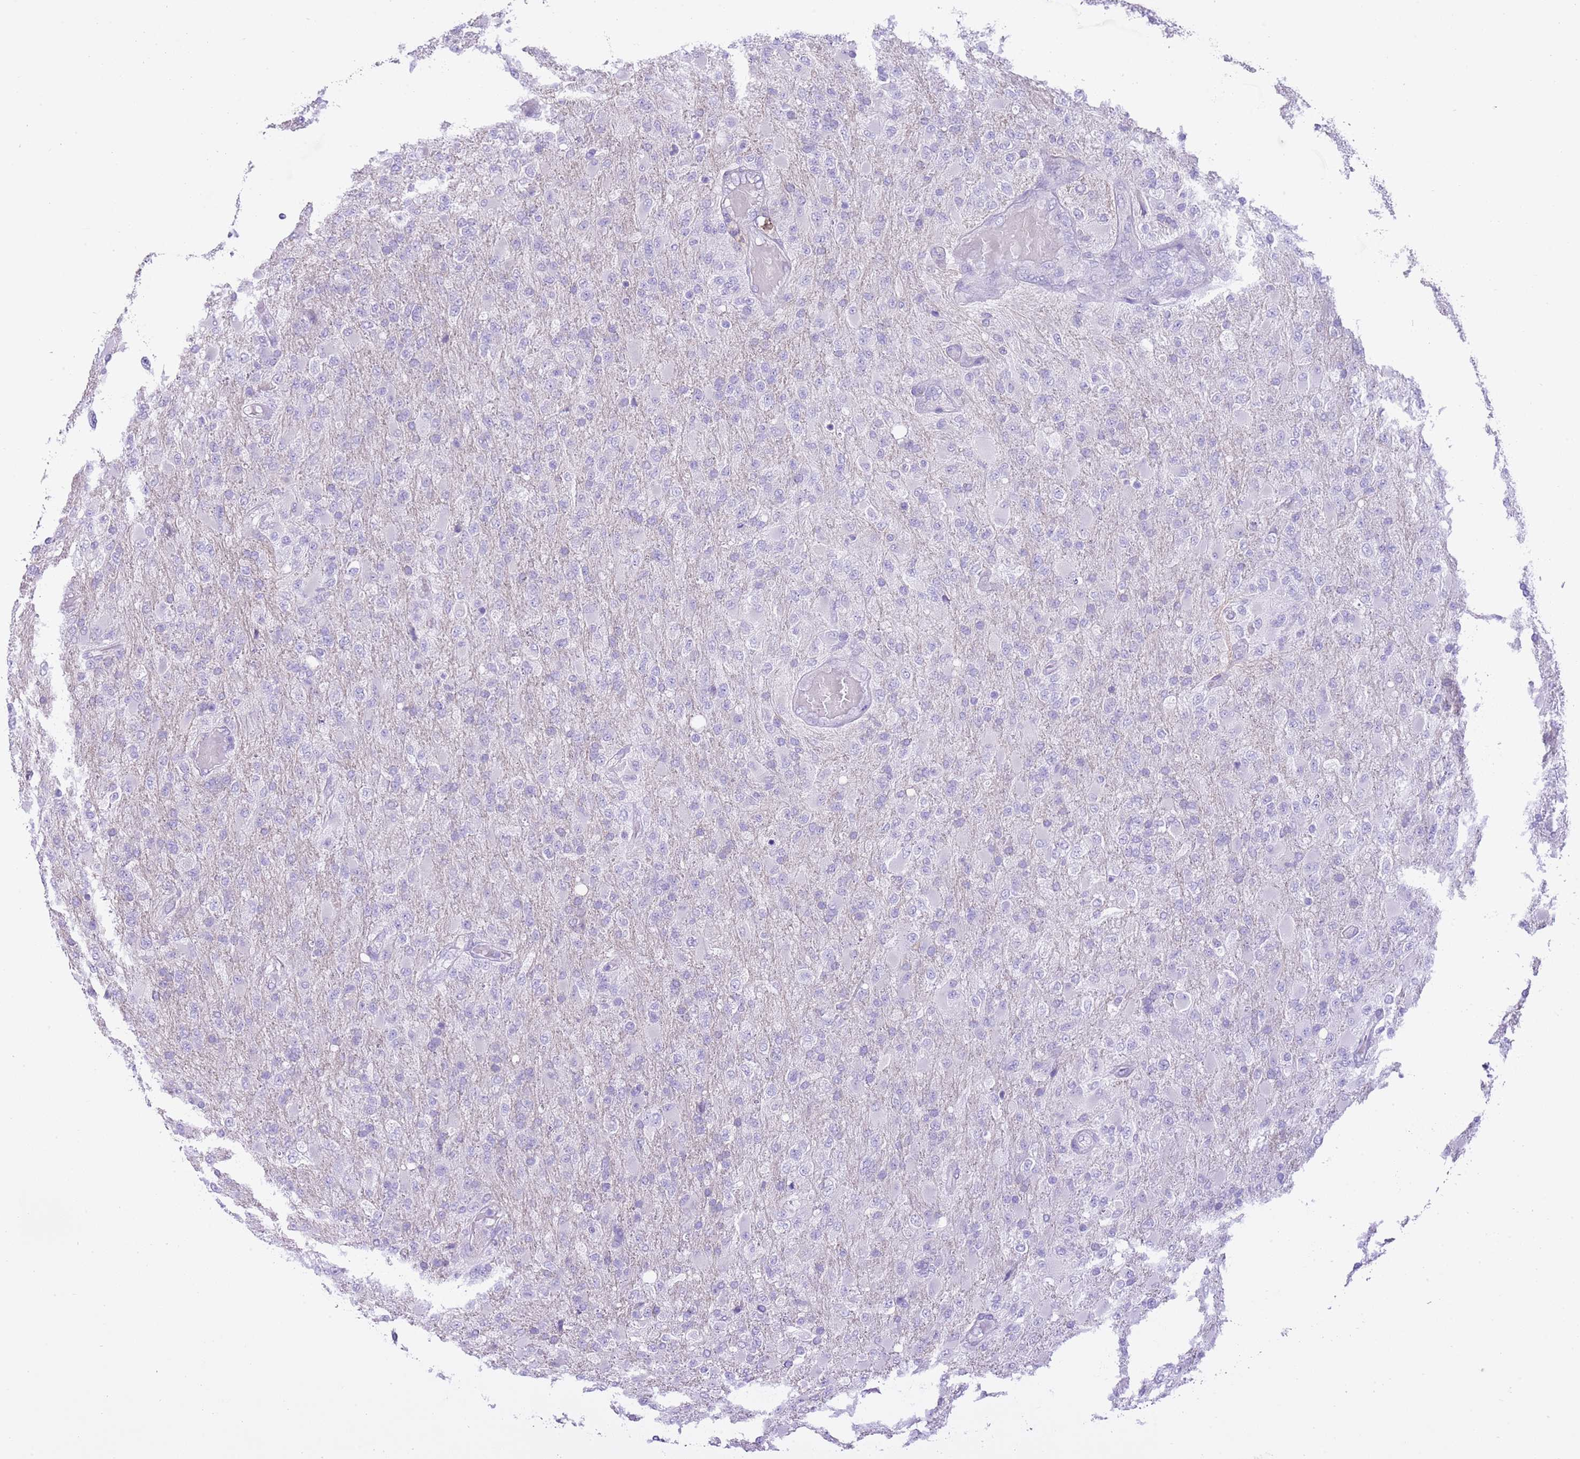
{"staining": {"intensity": "negative", "quantity": "none", "location": "none"}, "tissue": "glioma", "cell_type": "Tumor cells", "image_type": "cancer", "snomed": [{"axis": "morphology", "description": "Glioma, malignant, Low grade"}, {"axis": "topography", "description": "Brain"}], "caption": "The IHC photomicrograph has no significant staining in tumor cells of glioma tissue.", "gene": "AAR2", "patient": {"sex": "male", "age": 65}}